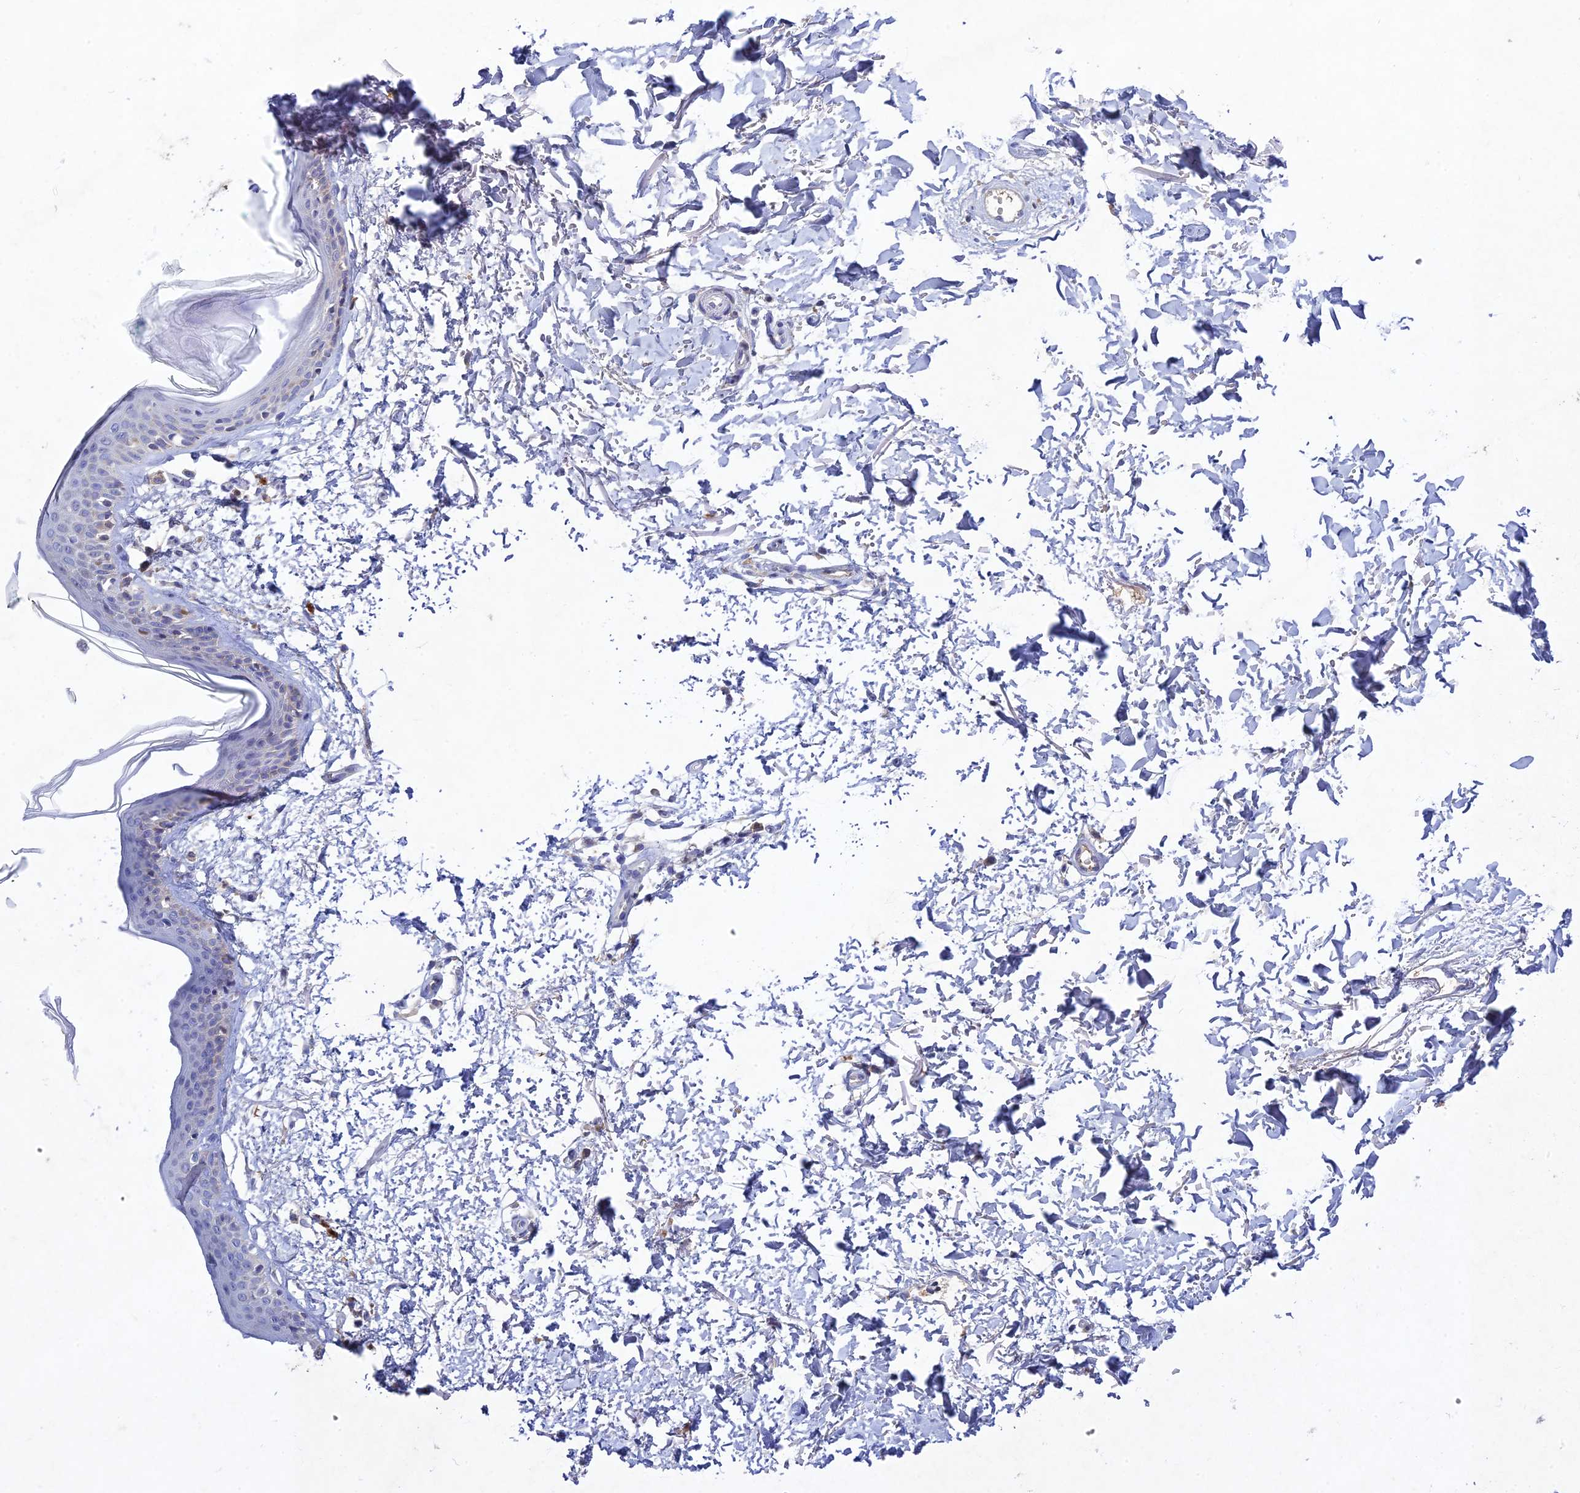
{"staining": {"intensity": "negative", "quantity": "none", "location": "none"}, "tissue": "skin", "cell_type": "Fibroblasts", "image_type": "normal", "snomed": [{"axis": "morphology", "description": "Normal tissue, NOS"}, {"axis": "topography", "description": "Skin"}], "caption": "High magnification brightfield microscopy of unremarkable skin stained with DAB (3,3'-diaminobenzidine) (brown) and counterstained with hematoxylin (blue): fibroblasts show no significant expression. (Immunohistochemistry (ihc), brightfield microscopy, high magnification).", "gene": "CHST5", "patient": {"sex": "male", "age": 66}}